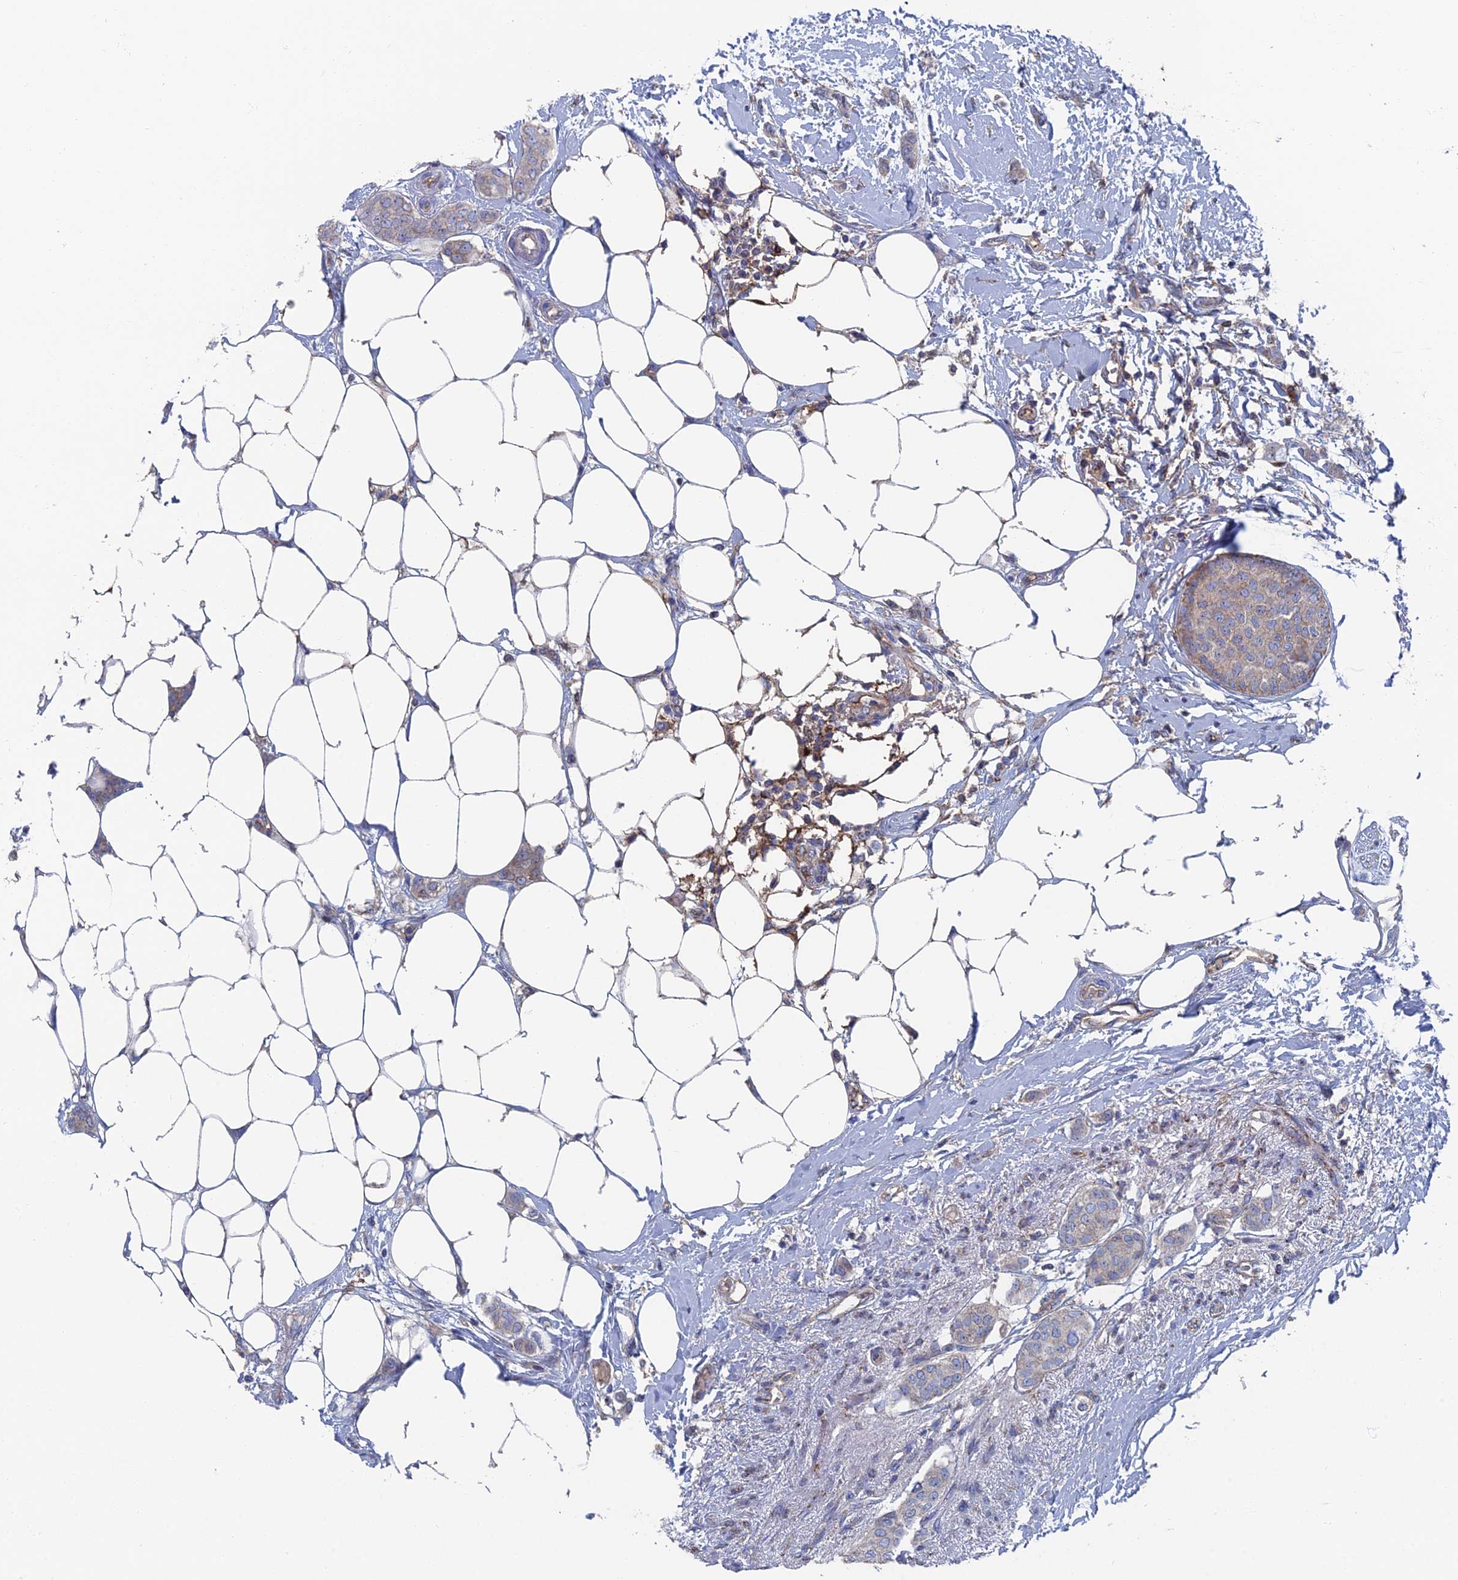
{"staining": {"intensity": "weak", "quantity": "<25%", "location": "cytoplasmic/membranous"}, "tissue": "breast cancer", "cell_type": "Tumor cells", "image_type": "cancer", "snomed": [{"axis": "morphology", "description": "Duct carcinoma"}, {"axis": "topography", "description": "Breast"}], "caption": "This is an immunohistochemistry micrograph of invasive ductal carcinoma (breast). There is no expression in tumor cells.", "gene": "SNX11", "patient": {"sex": "female", "age": 72}}